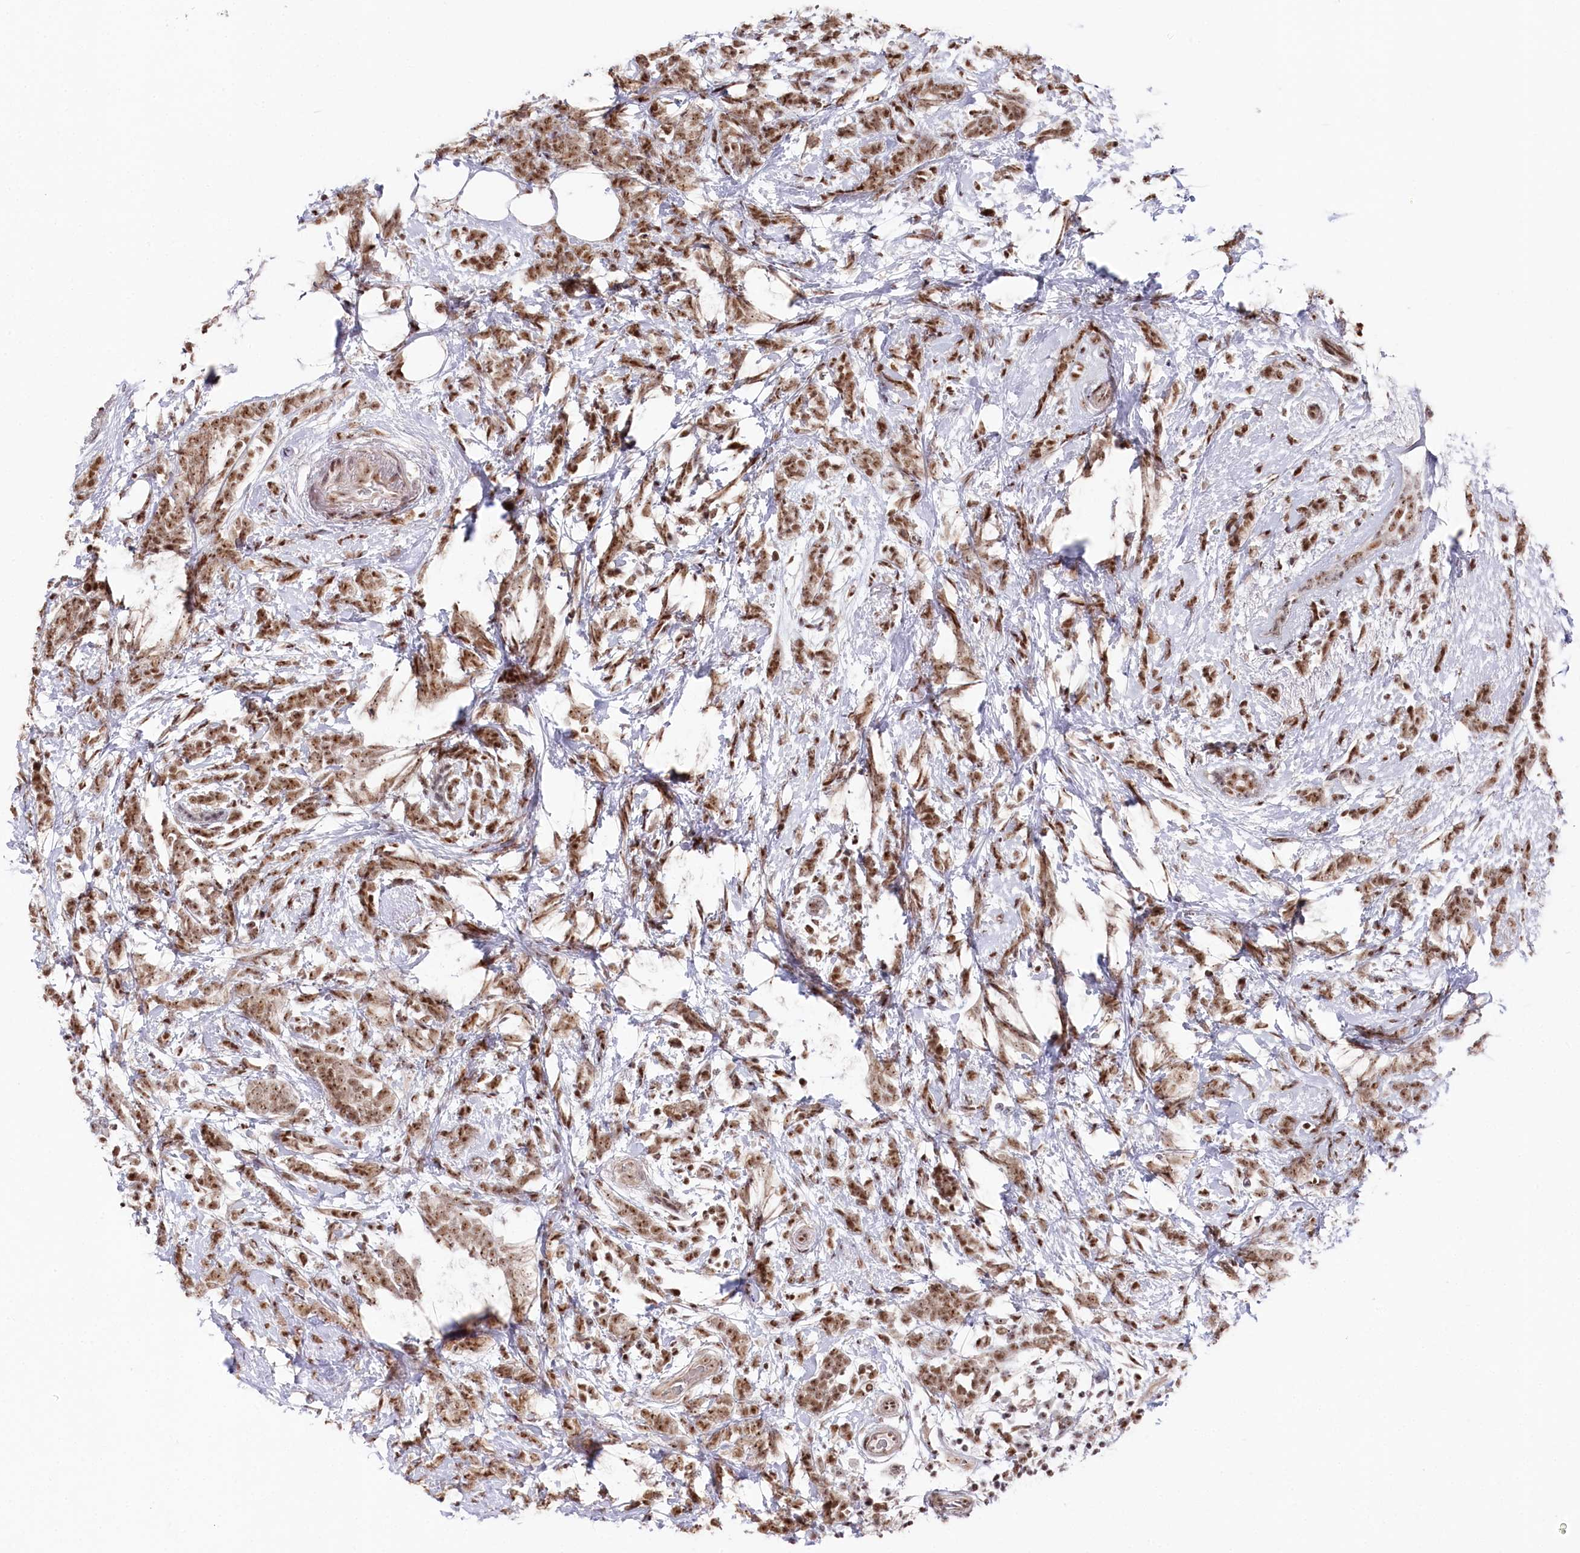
{"staining": {"intensity": "moderate", "quantity": ">75%", "location": "nuclear"}, "tissue": "breast cancer", "cell_type": "Tumor cells", "image_type": "cancer", "snomed": [{"axis": "morphology", "description": "Lobular carcinoma"}, {"axis": "topography", "description": "Breast"}], "caption": "The micrograph demonstrates a brown stain indicating the presence of a protein in the nuclear of tumor cells in breast cancer (lobular carcinoma).", "gene": "POLR2H", "patient": {"sex": "female", "age": 58}}